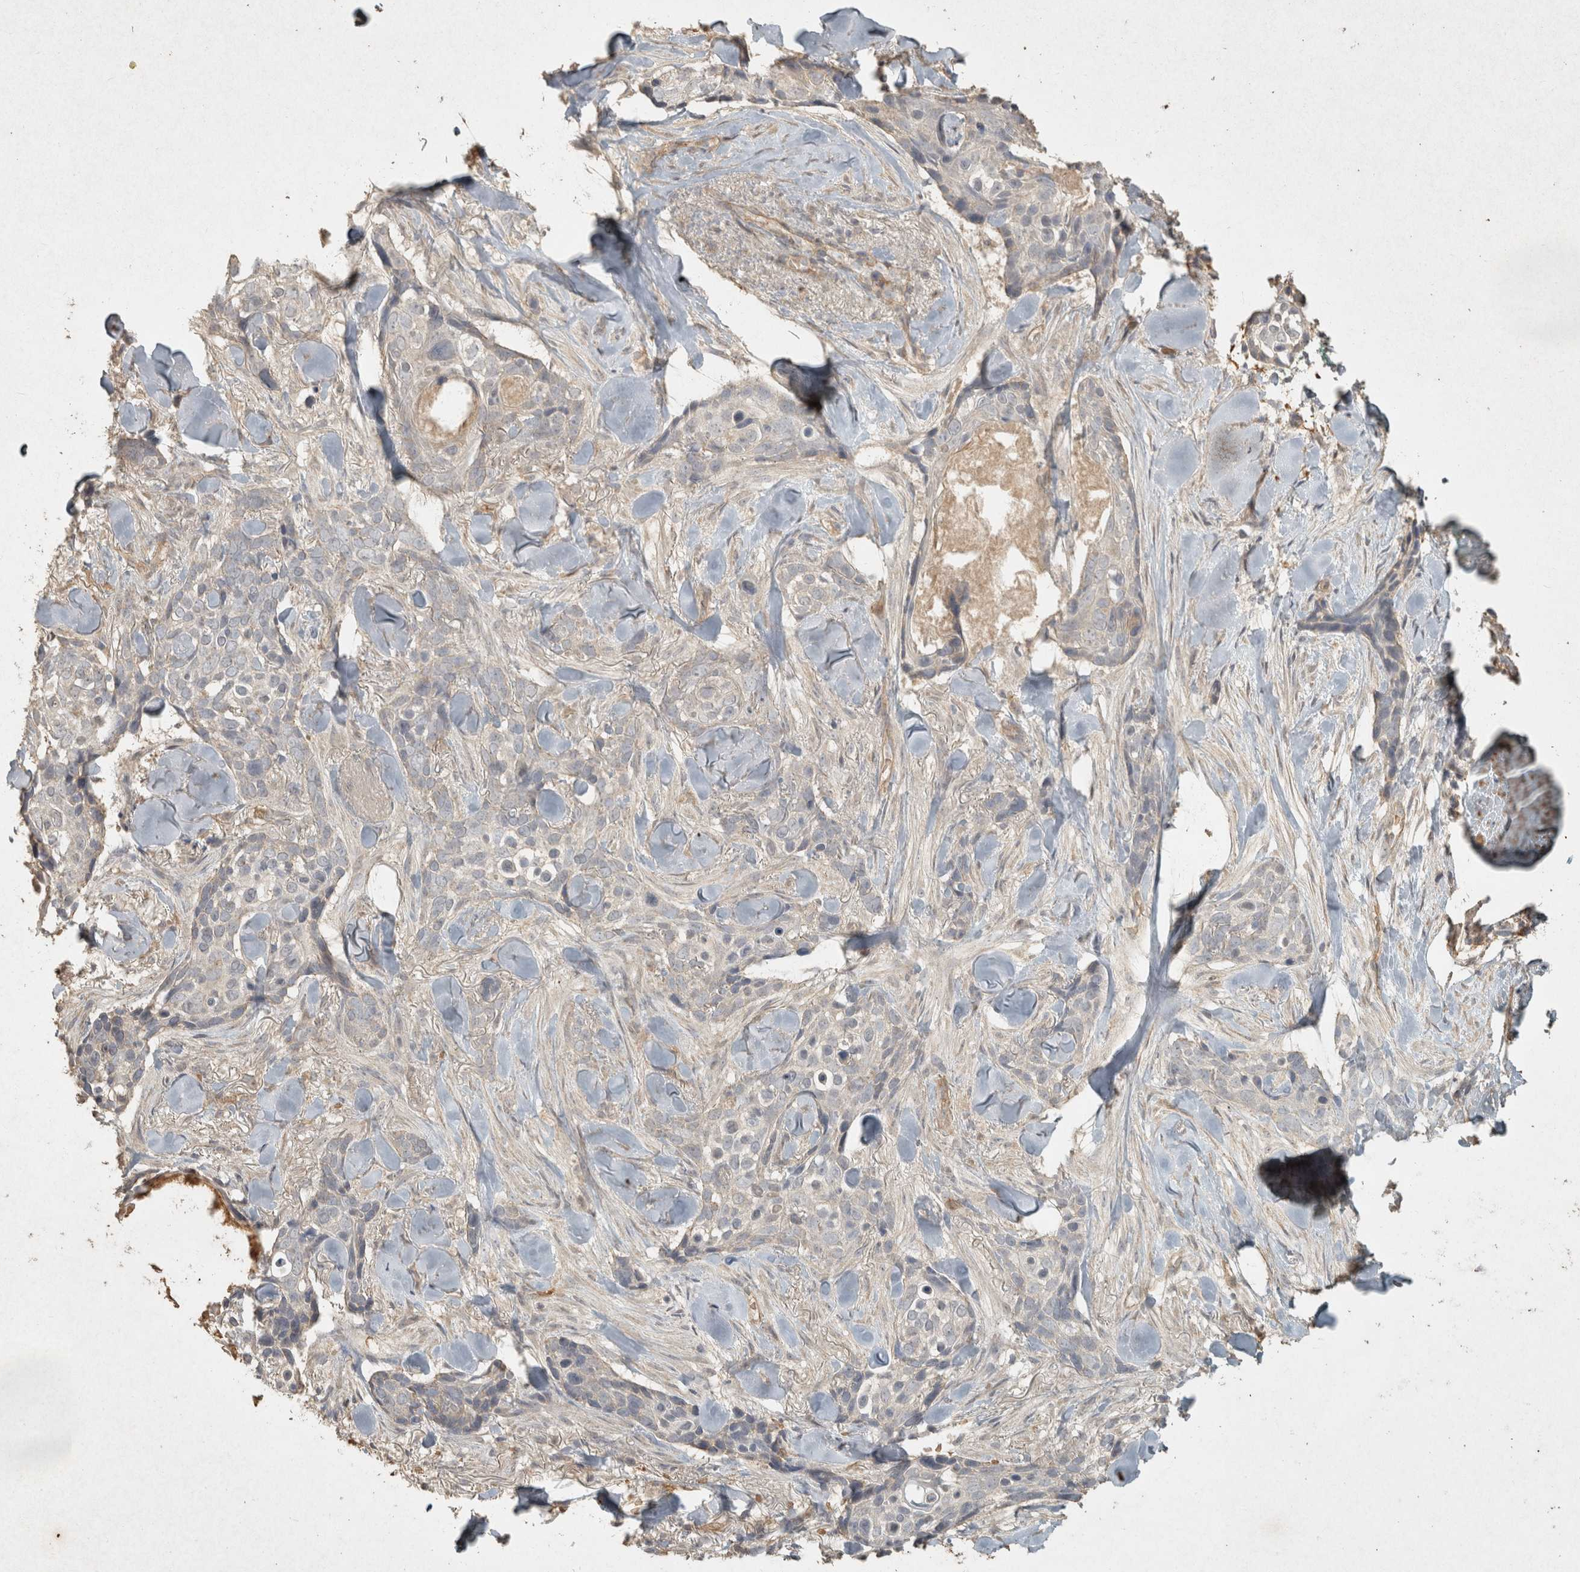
{"staining": {"intensity": "negative", "quantity": "none", "location": "none"}, "tissue": "skin cancer", "cell_type": "Tumor cells", "image_type": "cancer", "snomed": [{"axis": "morphology", "description": "Basal cell carcinoma"}, {"axis": "topography", "description": "Skin"}], "caption": "DAB immunohistochemical staining of skin cancer (basal cell carcinoma) reveals no significant expression in tumor cells.", "gene": "OSTN", "patient": {"sex": "female", "age": 82}}